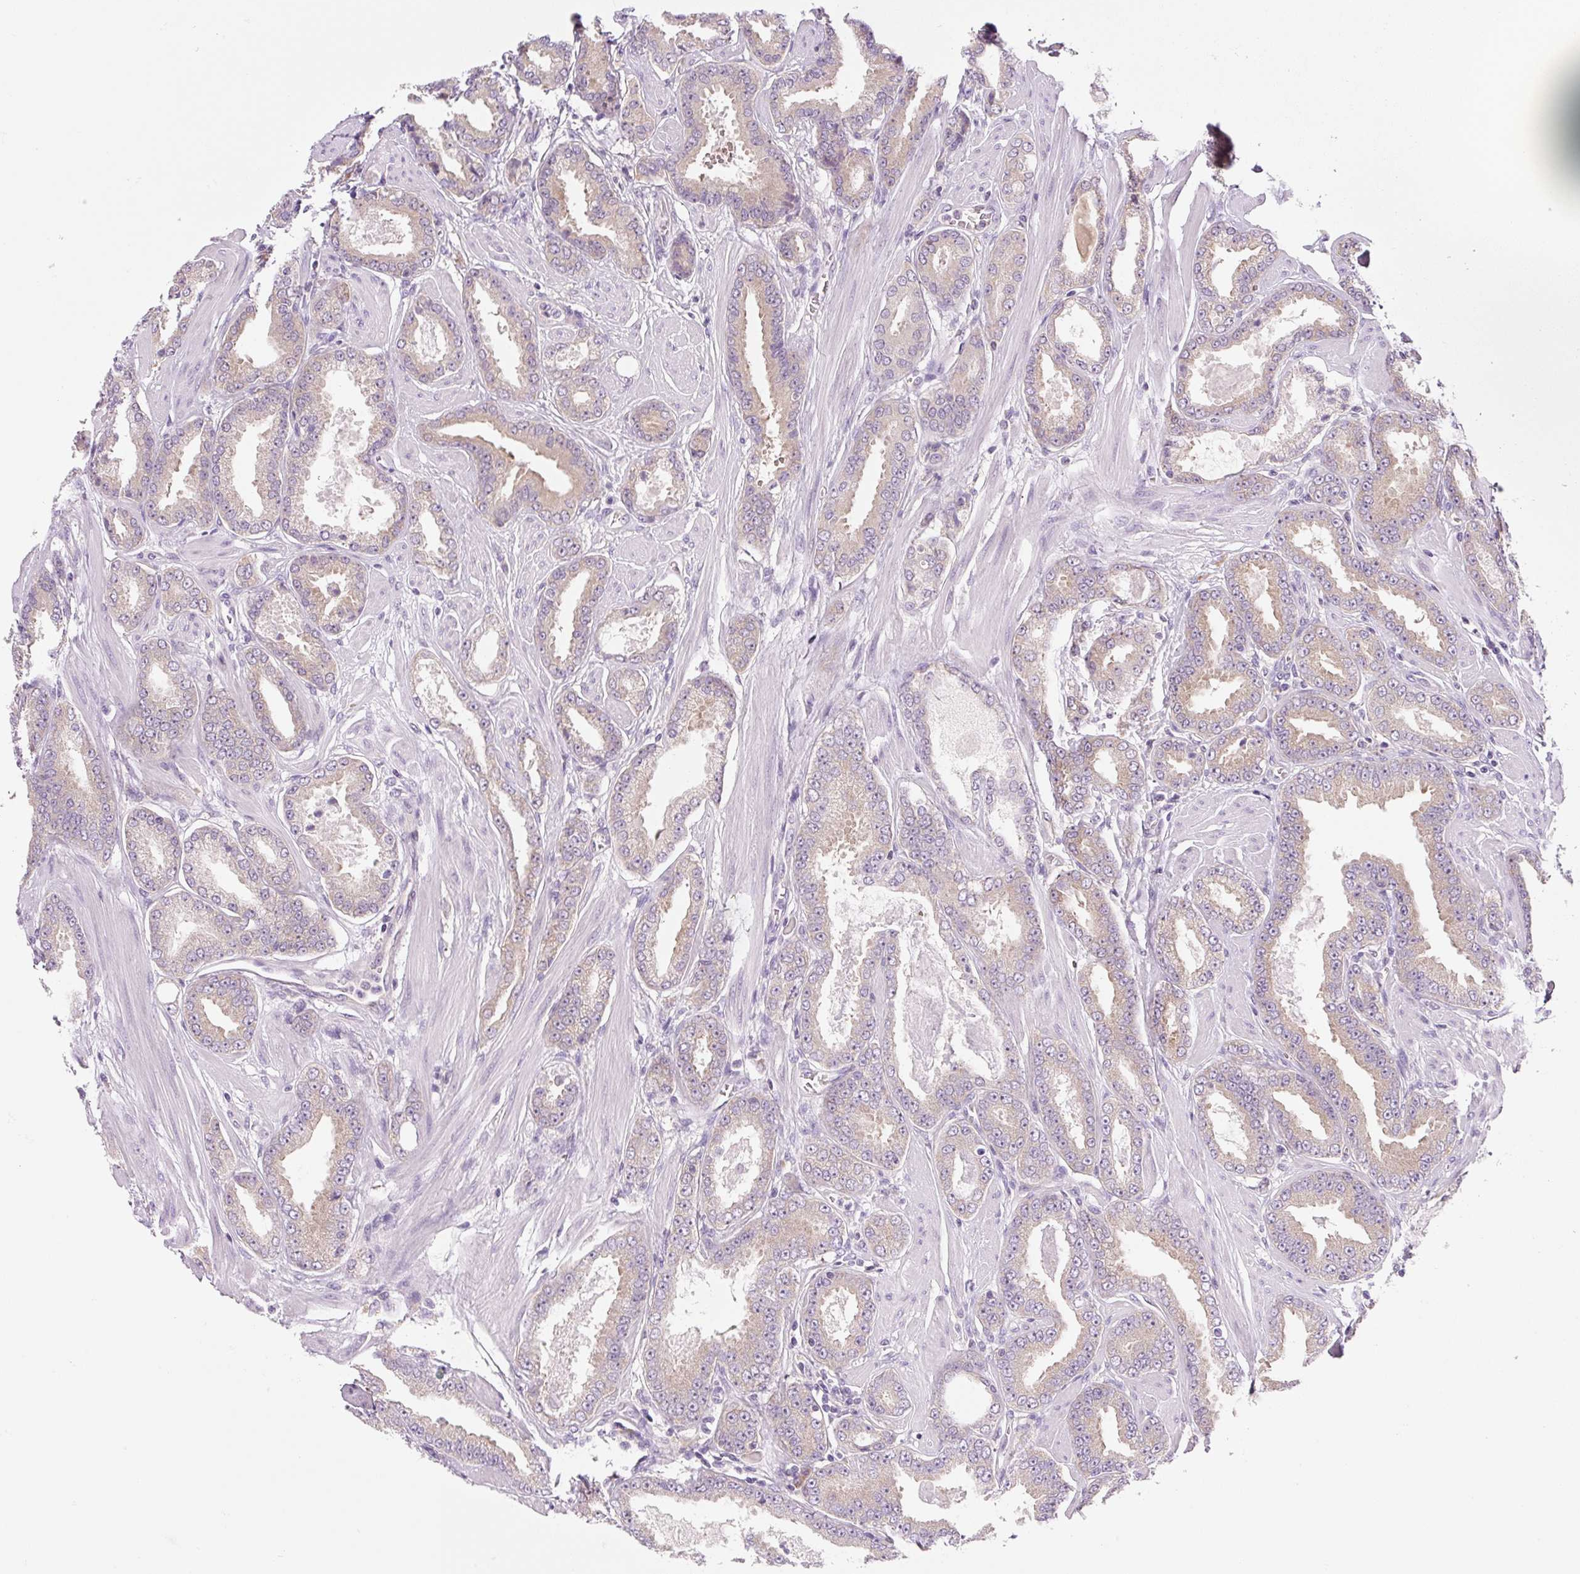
{"staining": {"intensity": "weak", "quantity": "<25%", "location": "cytoplasmic/membranous"}, "tissue": "prostate cancer", "cell_type": "Tumor cells", "image_type": "cancer", "snomed": [{"axis": "morphology", "description": "Adenocarcinoma, Low grade"}, {"axis": "topography", "description": "Prostate"}], "caption": "Immunohistochemical staining of human prostate low-grade adenocarcinoma displays no significant staining in tumor cells.", "gene": "RPL18A", "patient": {"sex": "male", "age": 42}}